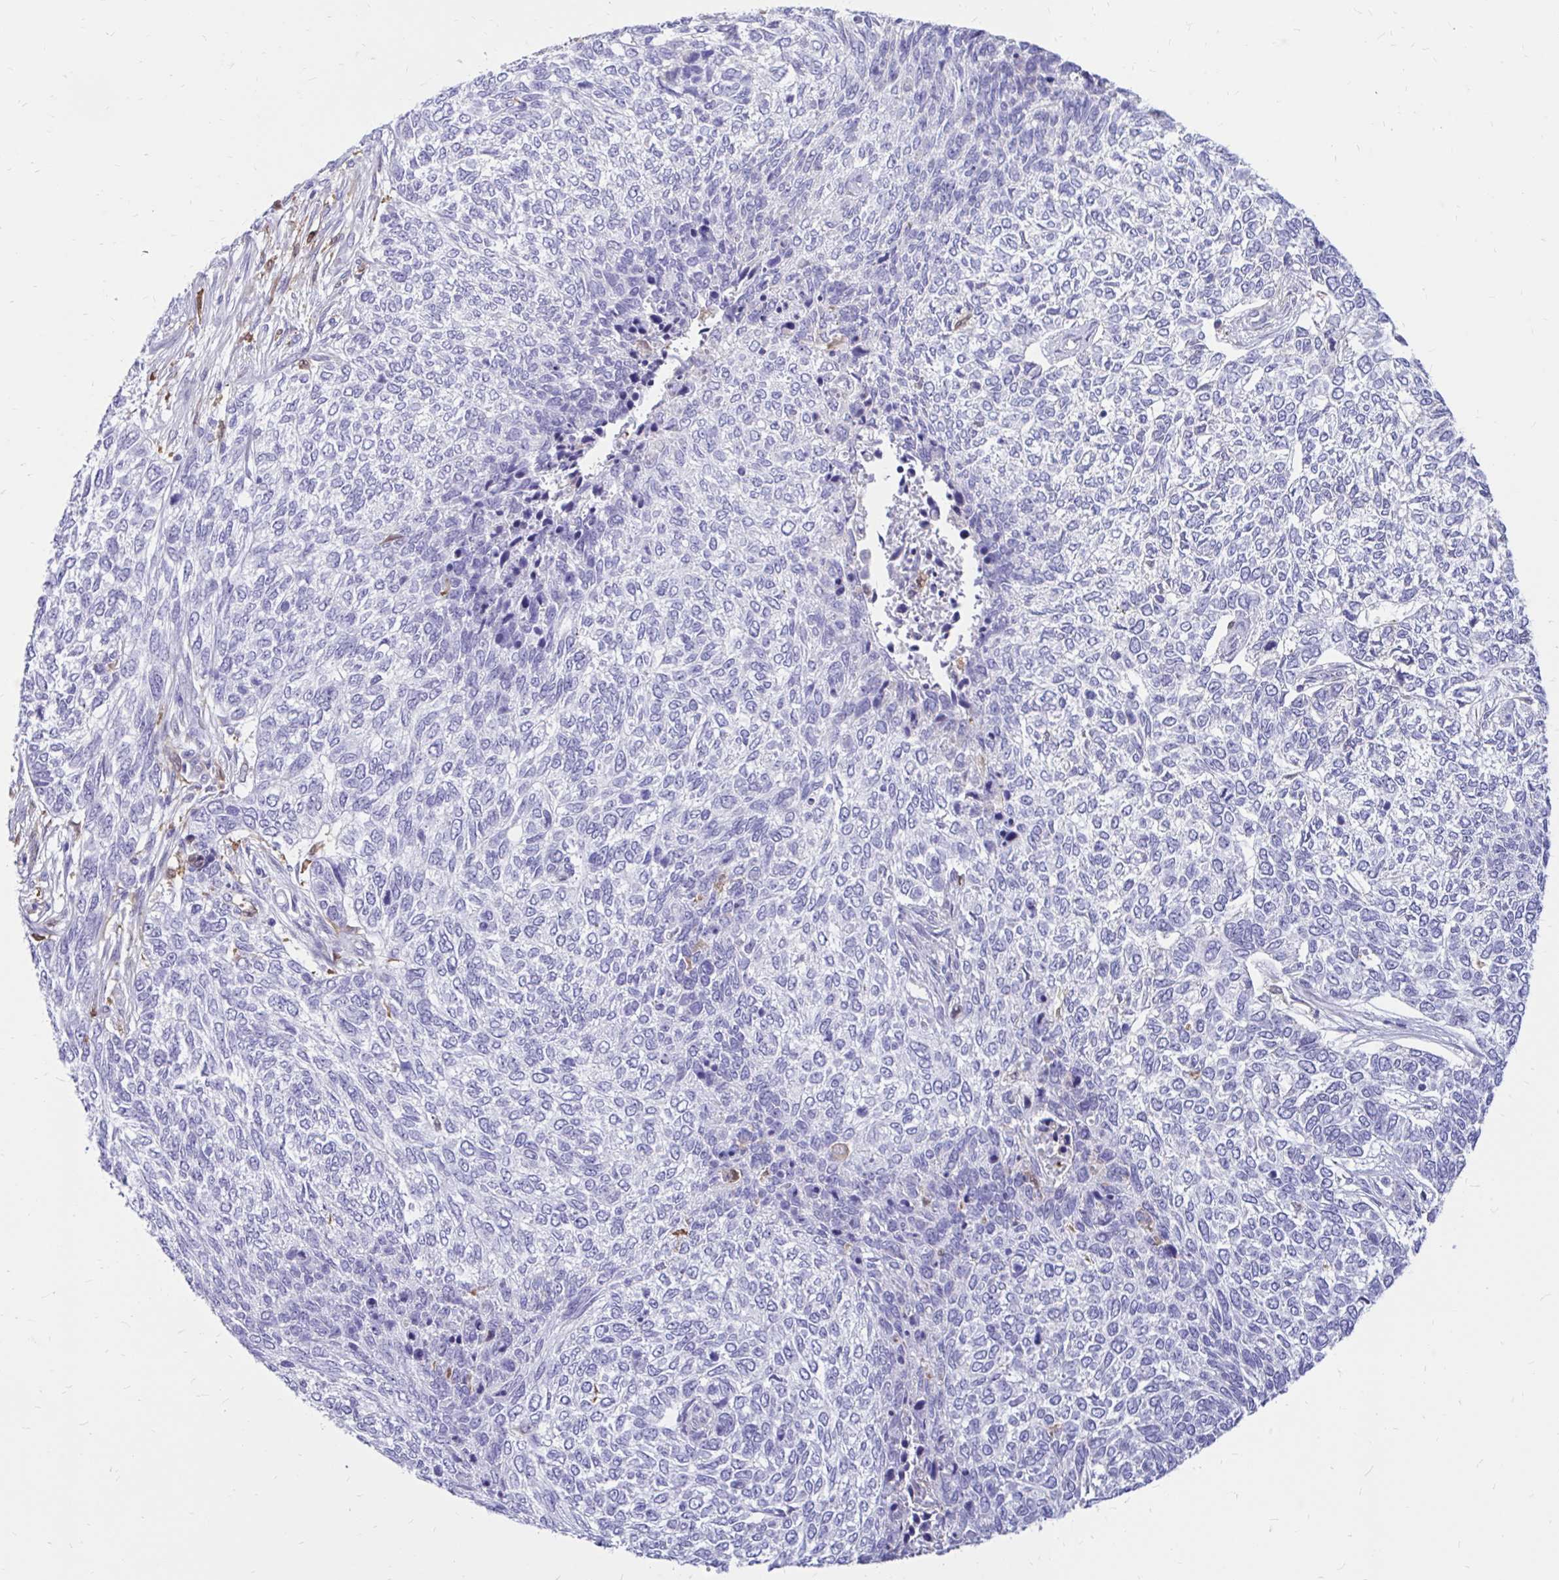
{"staining": {"intensity": "negative", "quantity": "none", "location": "none"}, "tissue": "skin cancer", "cell_type": "Tumor cells", "image_type": "cancer", "snomed": [{"axis": "morphology", "description": "Basal cell carcinoma"}, {"axis": "topography", "description": "Skin"}], "caption": "Tumor cells are negative for brown protein staining in basal cell carcinoma (skin). The staining is performed using DAB (3,3'-diaminobenzidine) brown chromogen with nuclei counter-stained in using hematoxylin.", "gene": "IGSF5", "patient": {"sex": "female", "age": 65}}